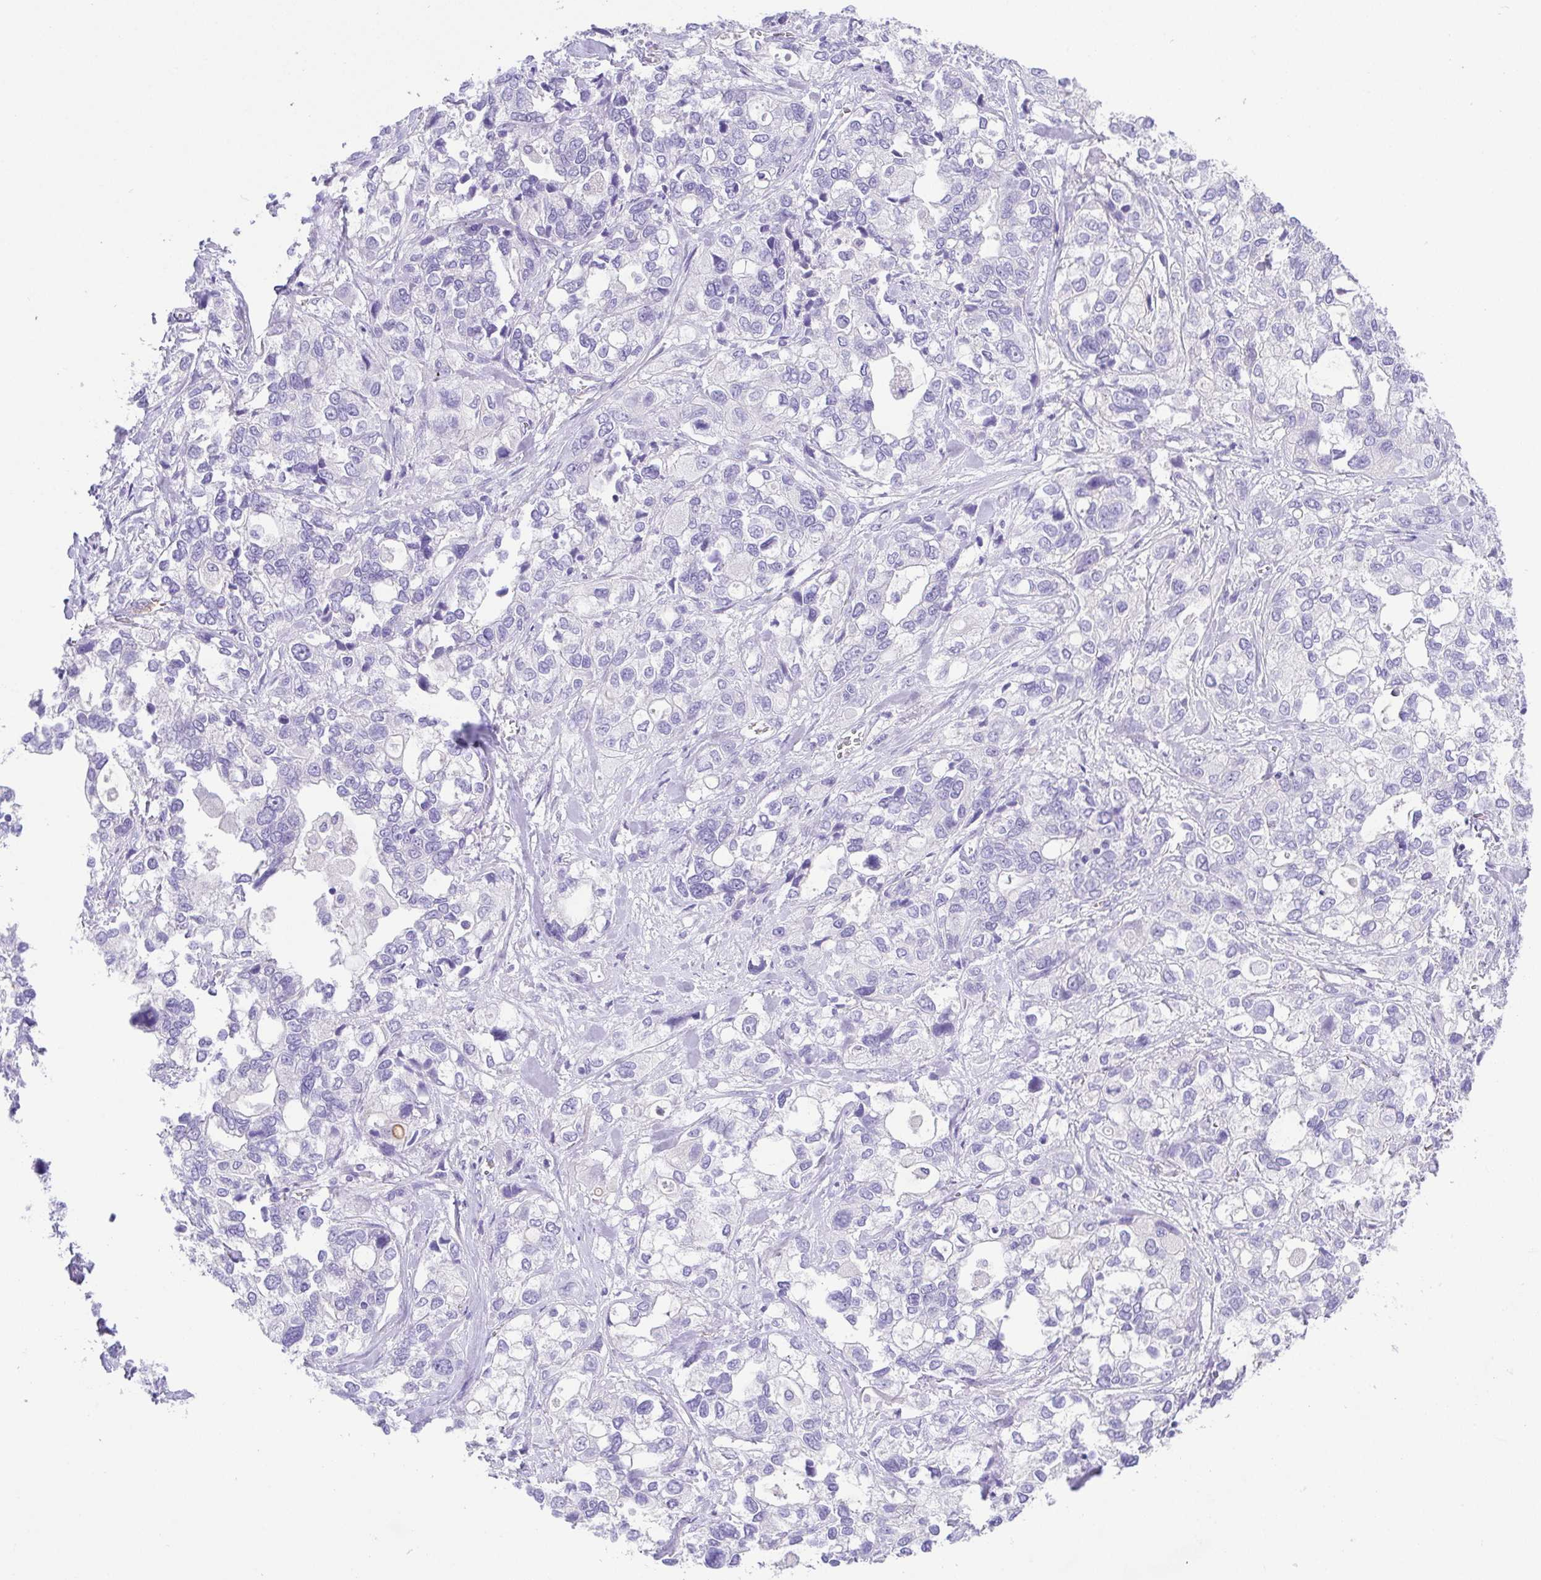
{"staining": {"intensity": "negative", "quantity": "none", "location": "none"}, "tissue": "stomach cancer", "cell_type": "Tumor cells", "image_type": "cancer", "snomed": [{"axis": "morphology", "description": "Adenocarcinoma, NOS"}, {"axis": "topography", "description": "Stomach, upper"}], "caption": "IHC micrograph of neoplastic tissue: human adenocarcinoma (stomach) stained with DAB (3,3'-diaminobenzidine) displays no significant protein staining in tumor cells.", "gene": "SPATA4", "patient": {"sex": "female", "age": 81}}